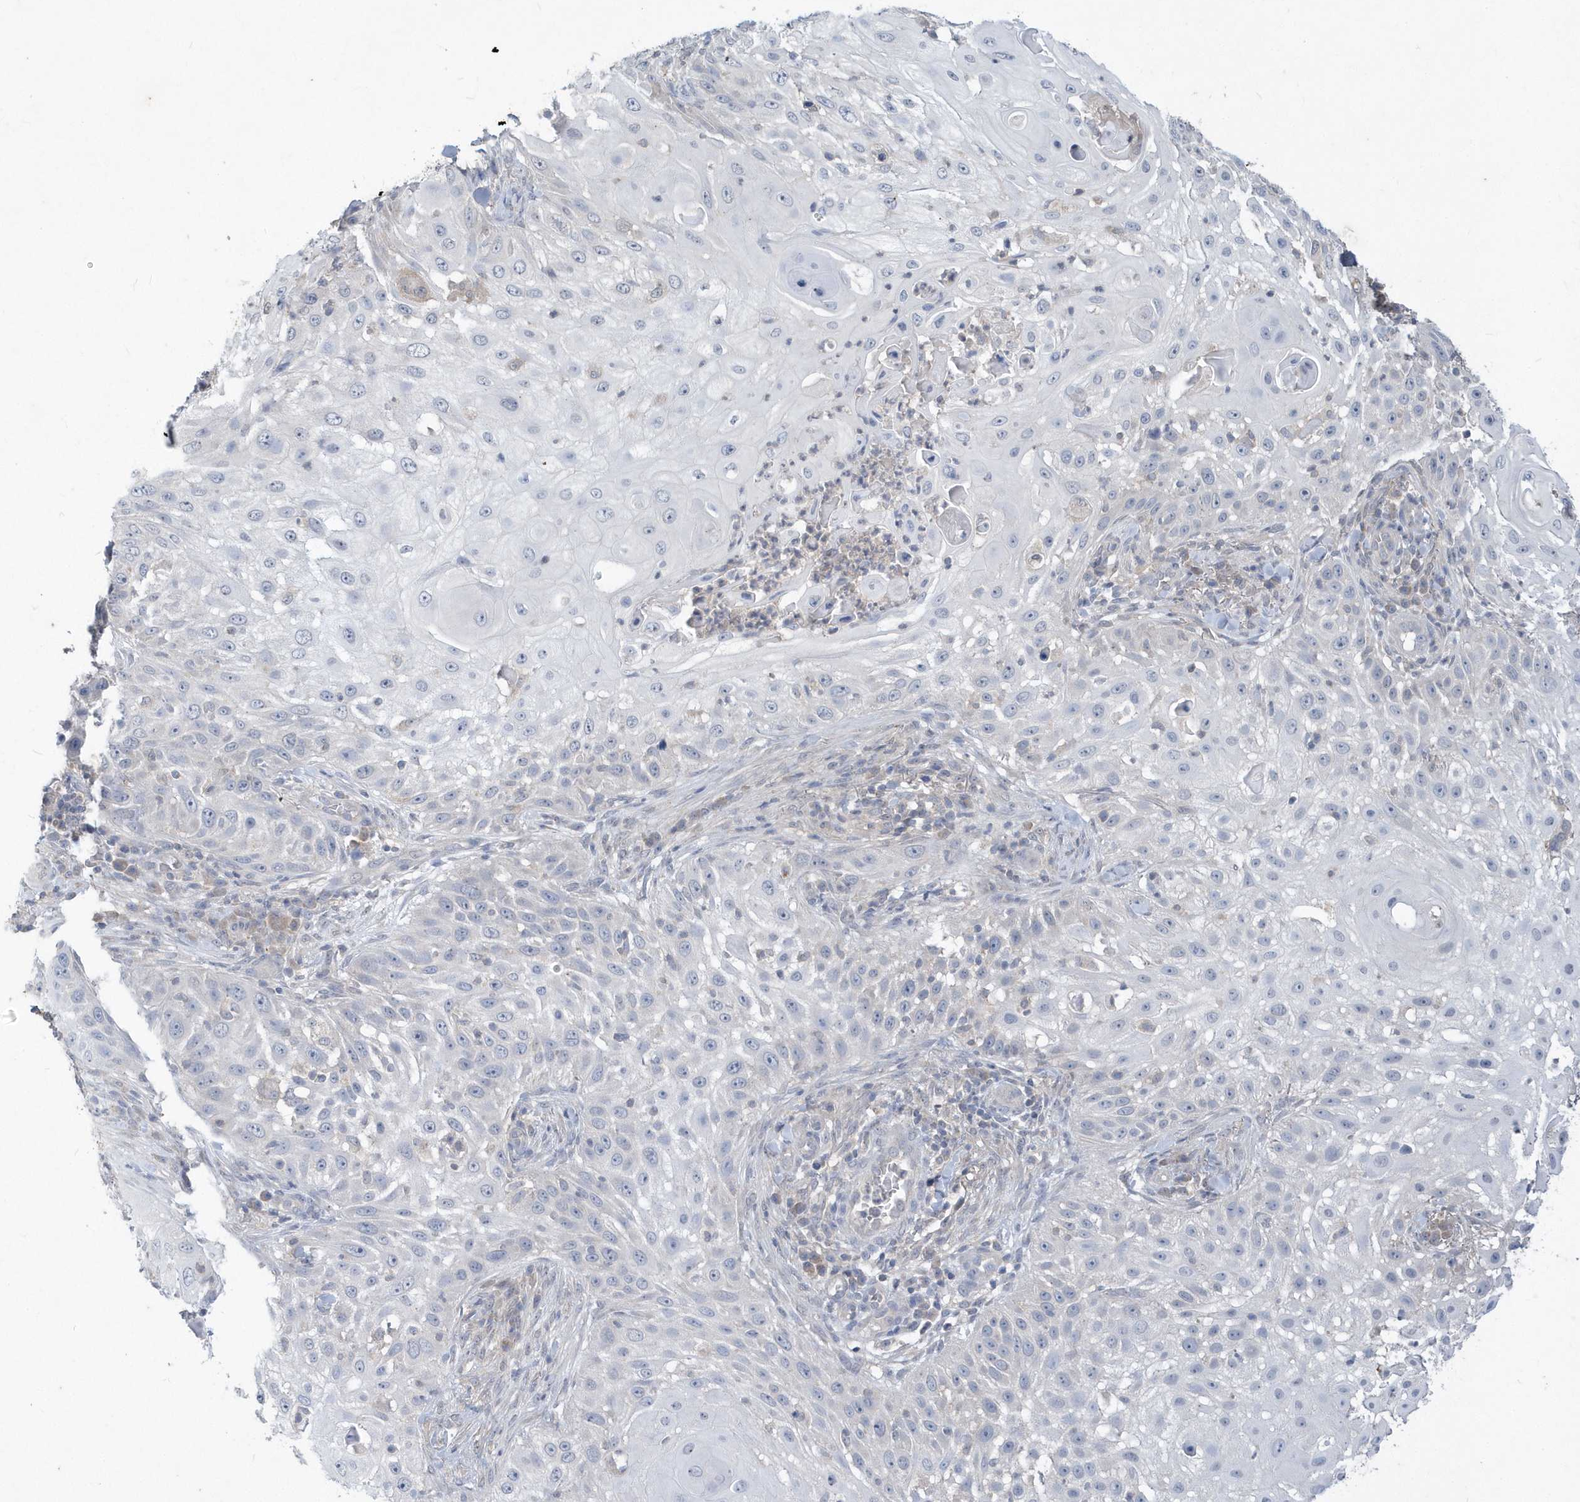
{"staining": {"intensity": "negative", "quantity": "none", "location": "none"}, "tissue": "skin cancer", "cell_type": "Tumor cells", "image_type": "cancer", "snomed": [{"axis": "morphology", "description": "Squamous cell carcinoma, NOS"}, {"axis": "topography", "description": "Skin"}], "caption": "Skin cancer was stained to show a protein in brown. There is no significant expression in tumor cells.", "gene": "AKR7A2", "patient": {"sex": "female", "age": 44}}